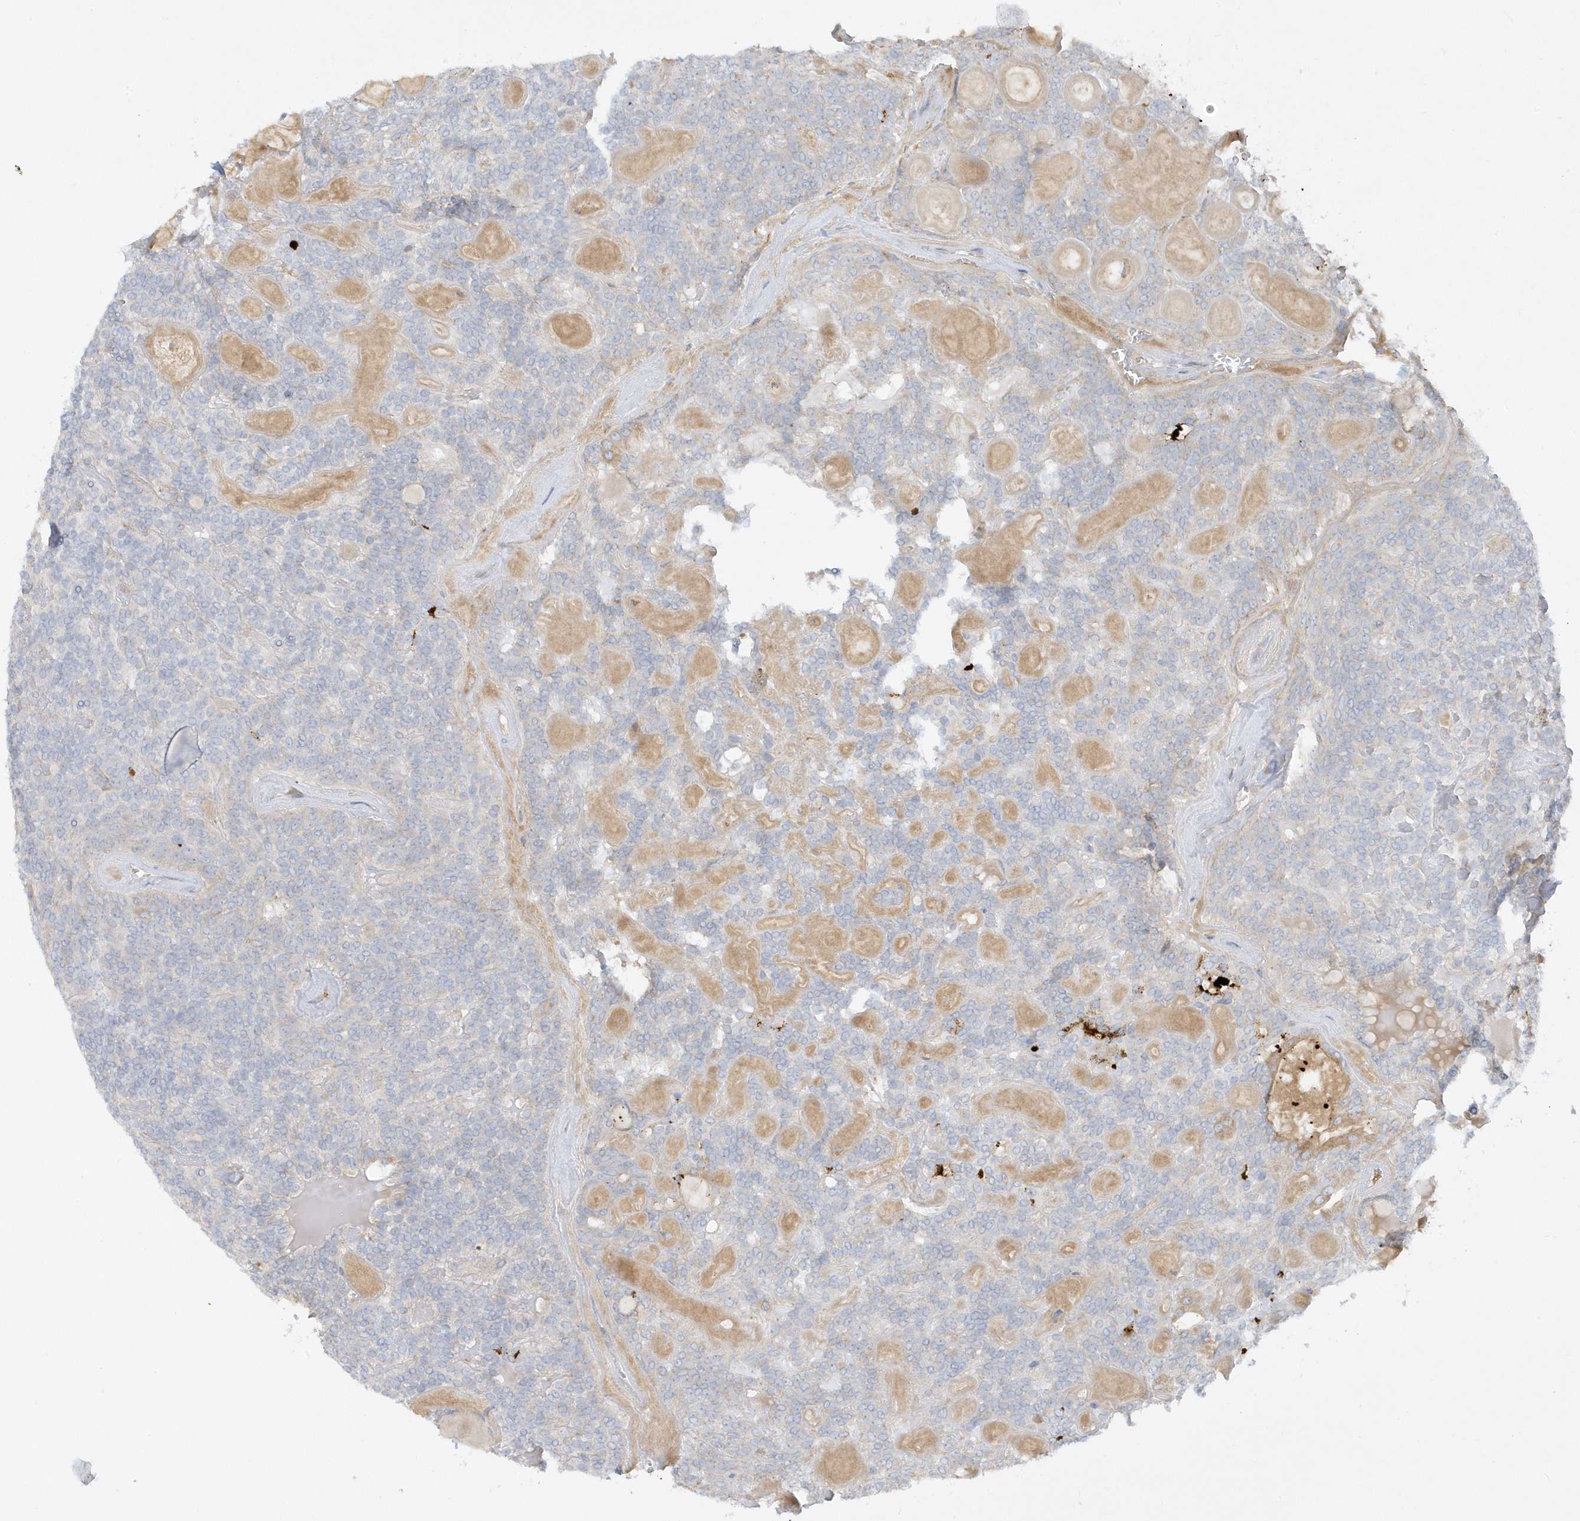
{"staining": {"intensity": "negative", "quantity": "none", "location": "none"}, "tissue": "head and neck cancer", "cell_type": "Tumor cells", "image_type": "cancer", "snomed": [{"axis": "morphology", "description": "Adenocarcinoma, NOS"}, {"axis": "topography", "description": "Head-Neck"}], "caption": "Tumor cells show no significant protein positivity in head and neck cancer.", "gene": "THADA", "patient": {"sex": "male", "age": 66}}